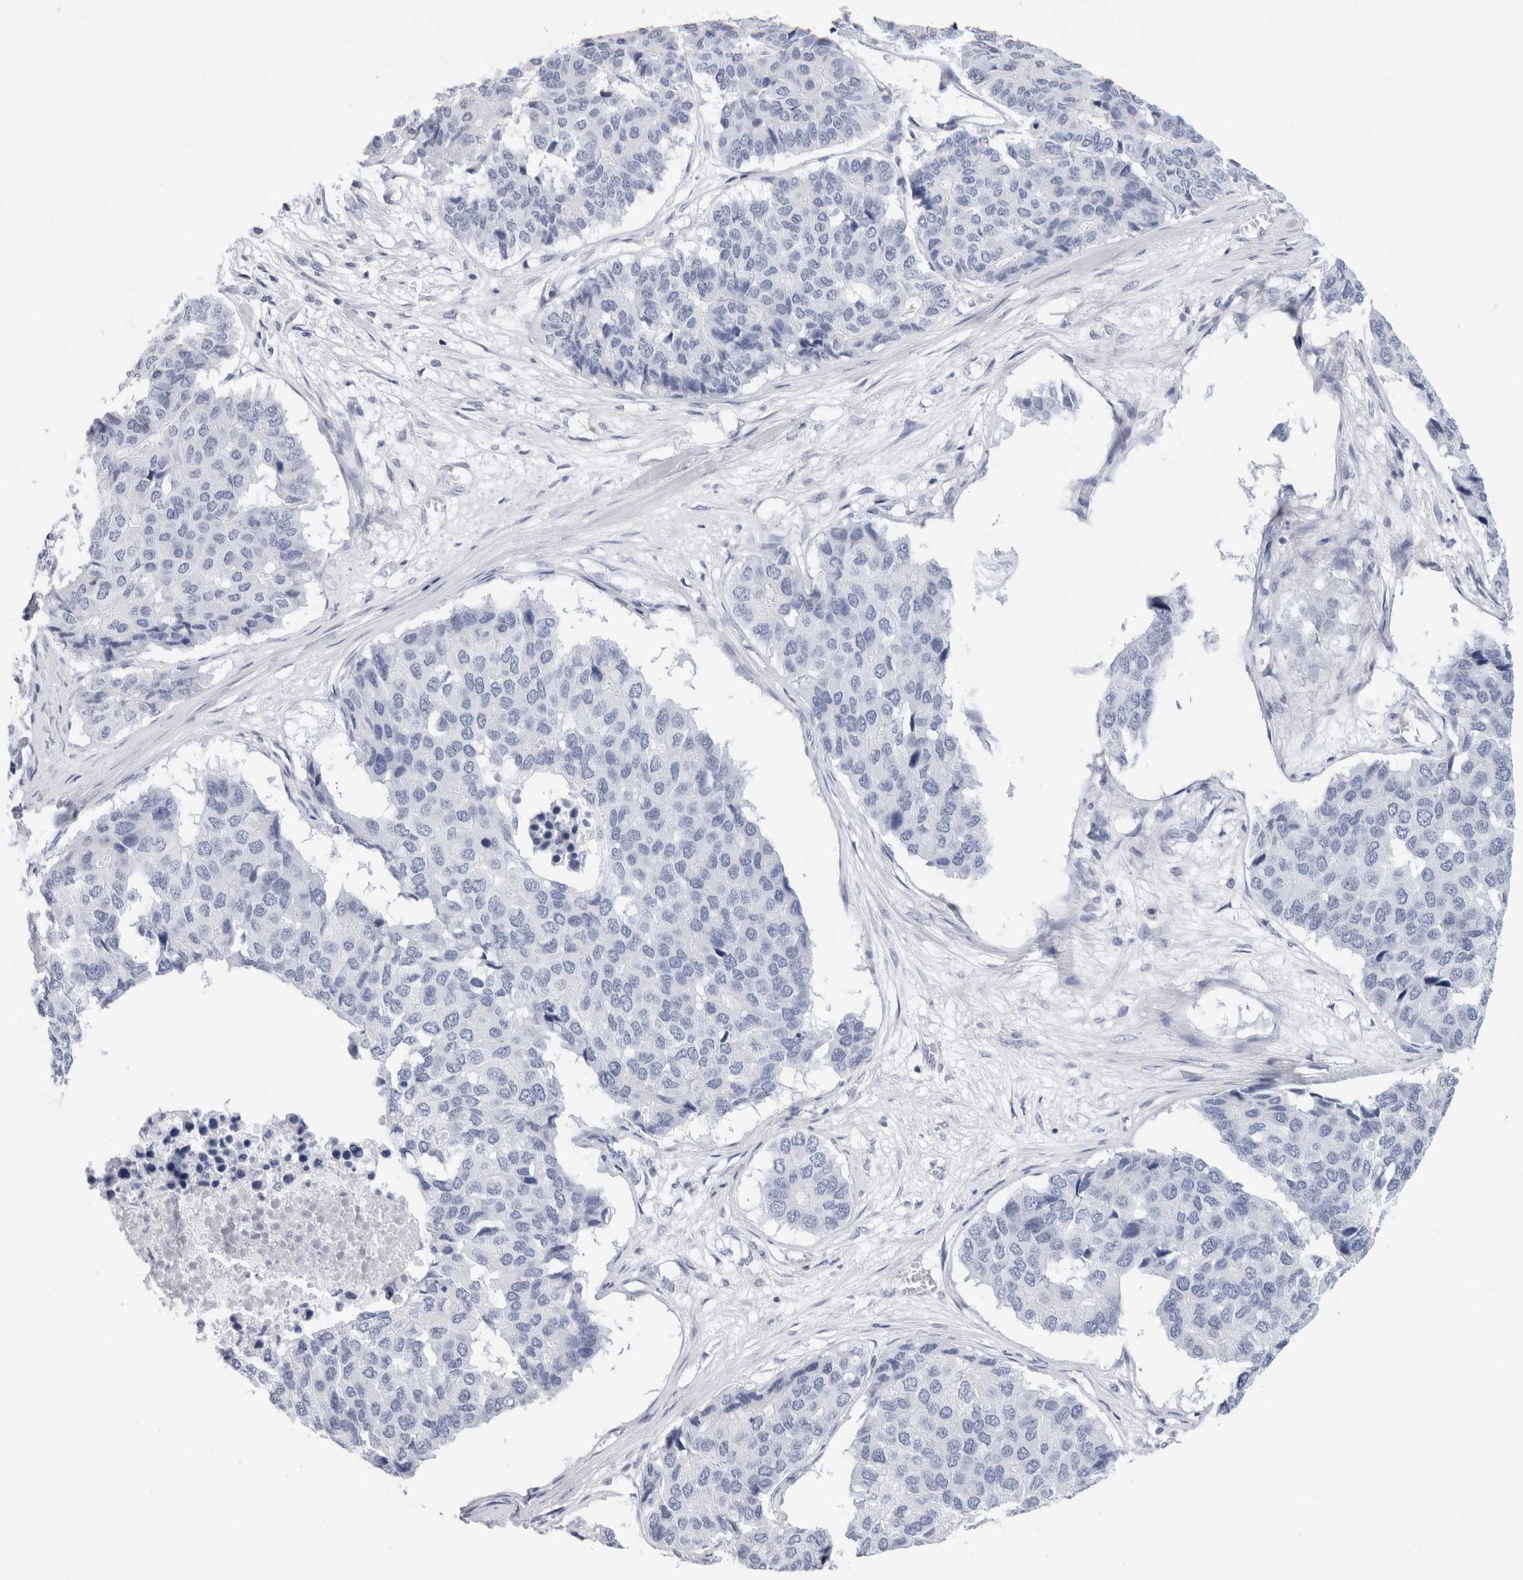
{"staining": {"intensity": "negative", "quantity": "none", "location": "none"}, "tissue": "pancreatic cancer", "cell_type": "Tumor cells", "image_type": "cancer", "snomed": [{"axis": "morphology", "description": "Adenocarcinoma, NOS"}, {"axis": "topography", "description": "Pancreas"}], "caption": "Immunohistochemistry (IHC) micrograph of neoplastic tissue: adenocarcinoma (pancreatic) stained with DAB displays no significant protein expression in tumor cells.", "gene": "ECHDC2", "patient": {"sex": "male", "age": 50}}